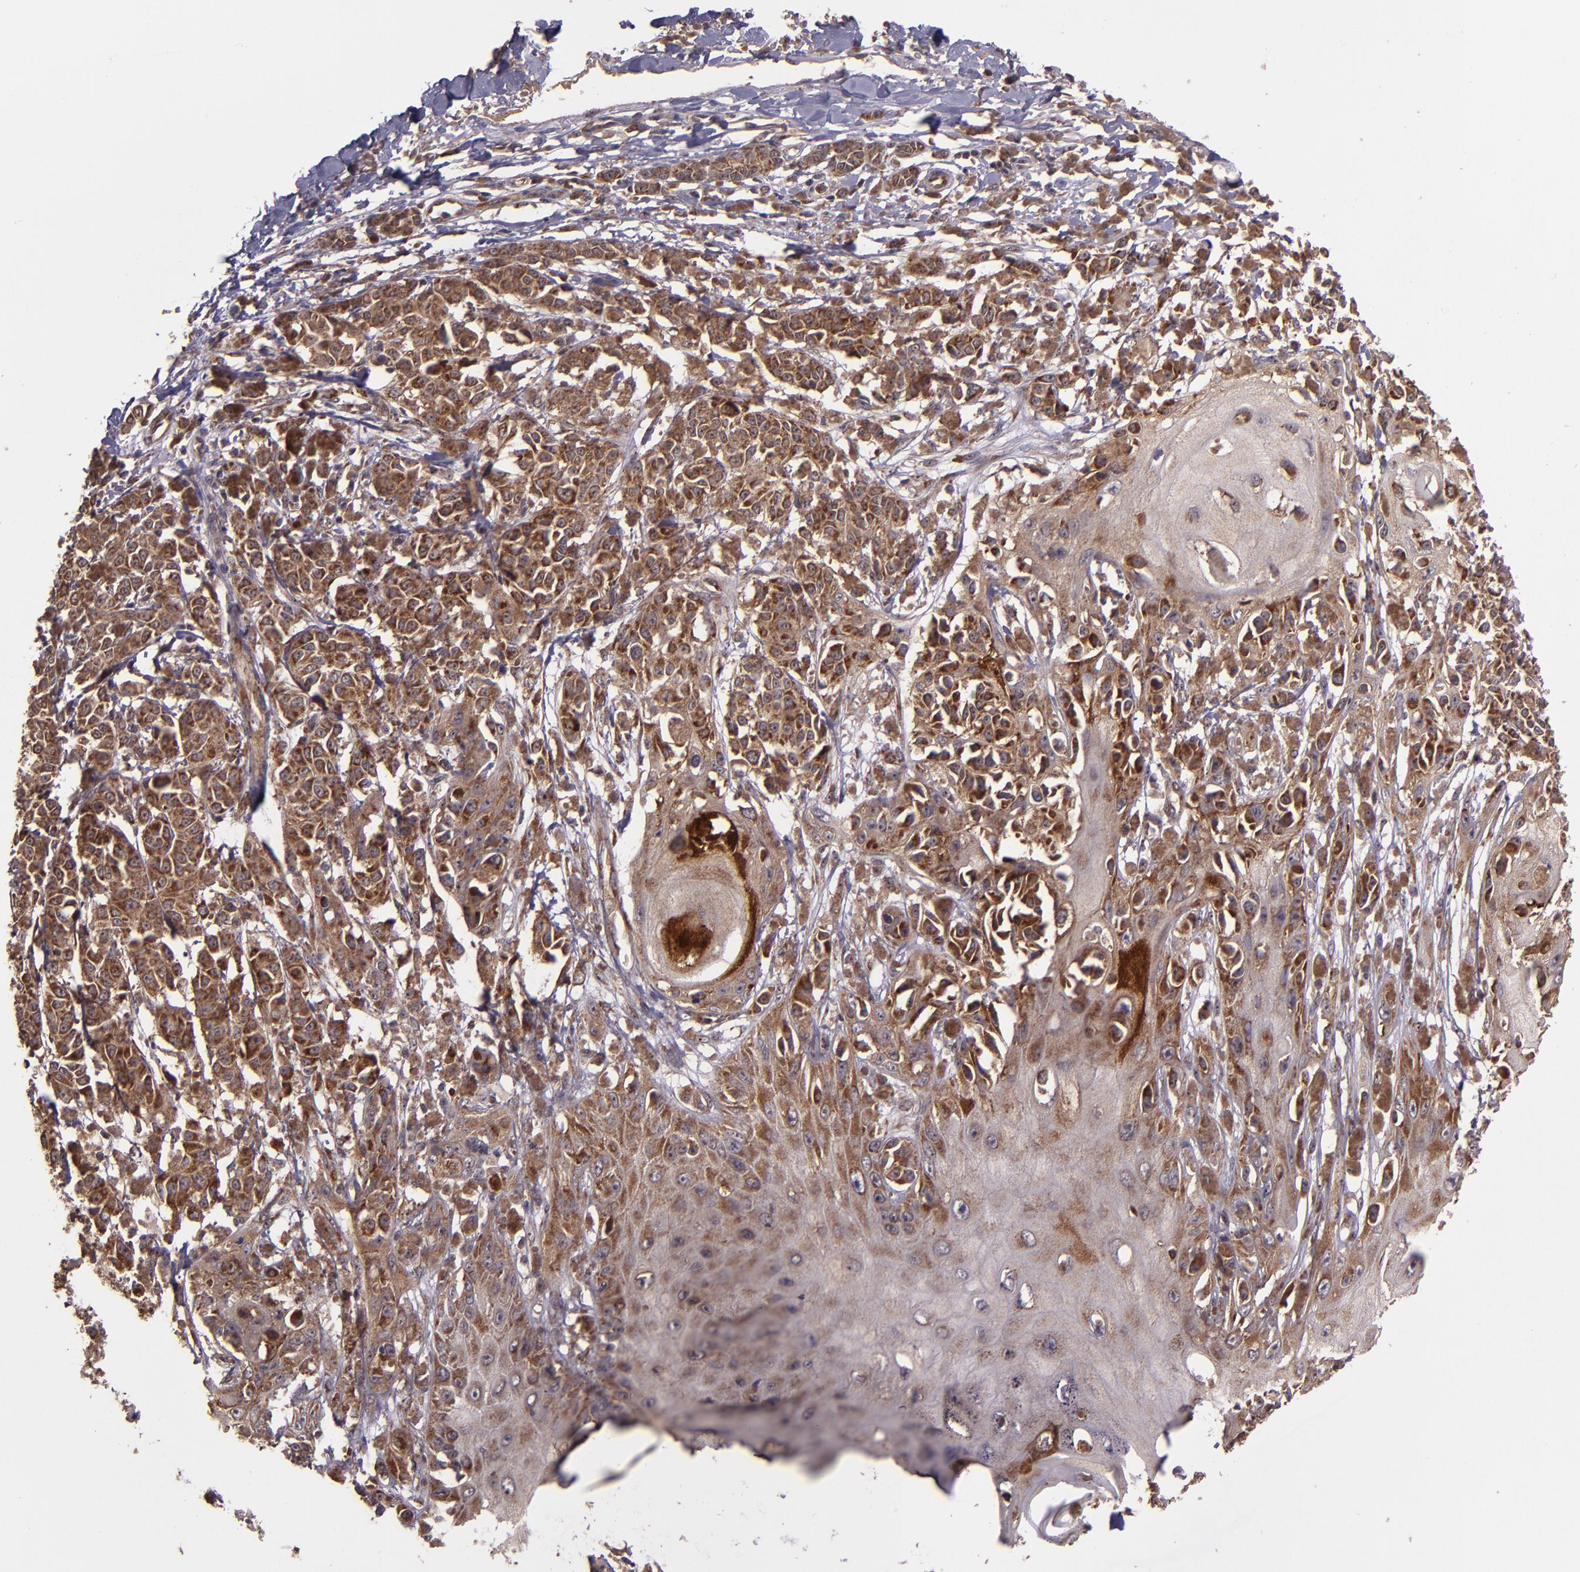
{"staining": {"intensity": "strong", "quantity": ">75%", "location": "cytoplasmic/membranous"}, "tissue": "melanoma", "cell_type": "Tumor cells", "image_type": "cancer", "snomed": [{"axis": "morphology", "description": "Malignant melanoma, NOS"}, {"axis": "topography", "description": "Skin"}], "caption": "Immunohistochemical staining of human melanoma reveals strong cytoplasmic/membranous protein expression in approximately >75% of tumor cells. The staining was performed using DAB (3,3'-diaminobenzidine) to visualize the protein expression in brown, while the nuclei were stained in blue with hematoxylin (Magnification: 20x).", "gene": "USP51", "patient": {"sex": "male", "age": 76}}